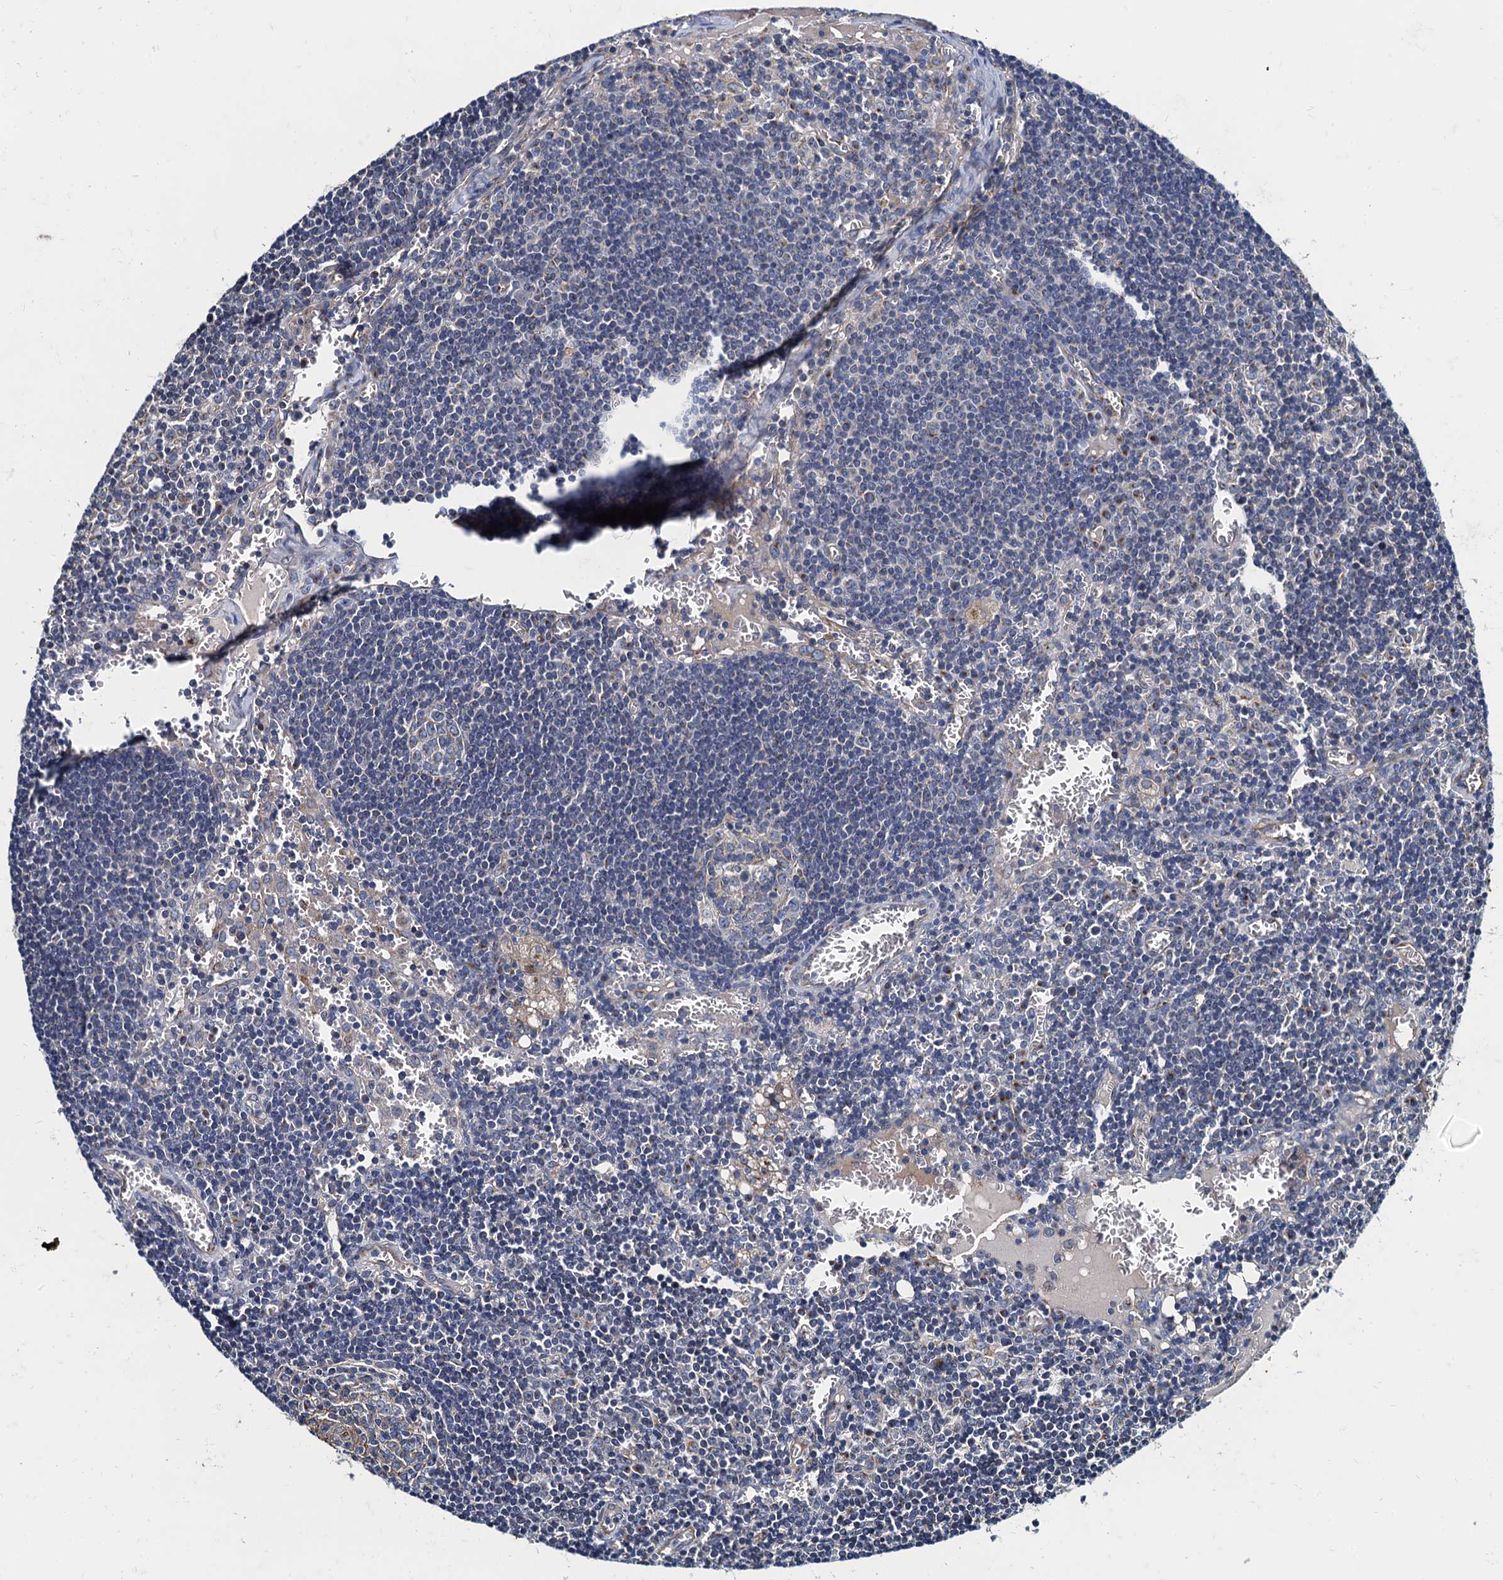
{"staining": {"intensity": "negative", "quantity": "none", "location": "none"}, "tissue": "lymph node", "cell_type": "Germinal center cells", "image_type": "normal", "snomed": [{"axis": "morphology", "description": "Normal tissue, NOS"}, {"axis": "topography", "description": "Lymph node"}], "caption": "IHC histopathology image of benign lymph node: lymph node stained with DAB demonstrates no significant protein staining in germinal center cells.", "gene": "NGRN", "patient": {"sex": "female", "age": 73}}